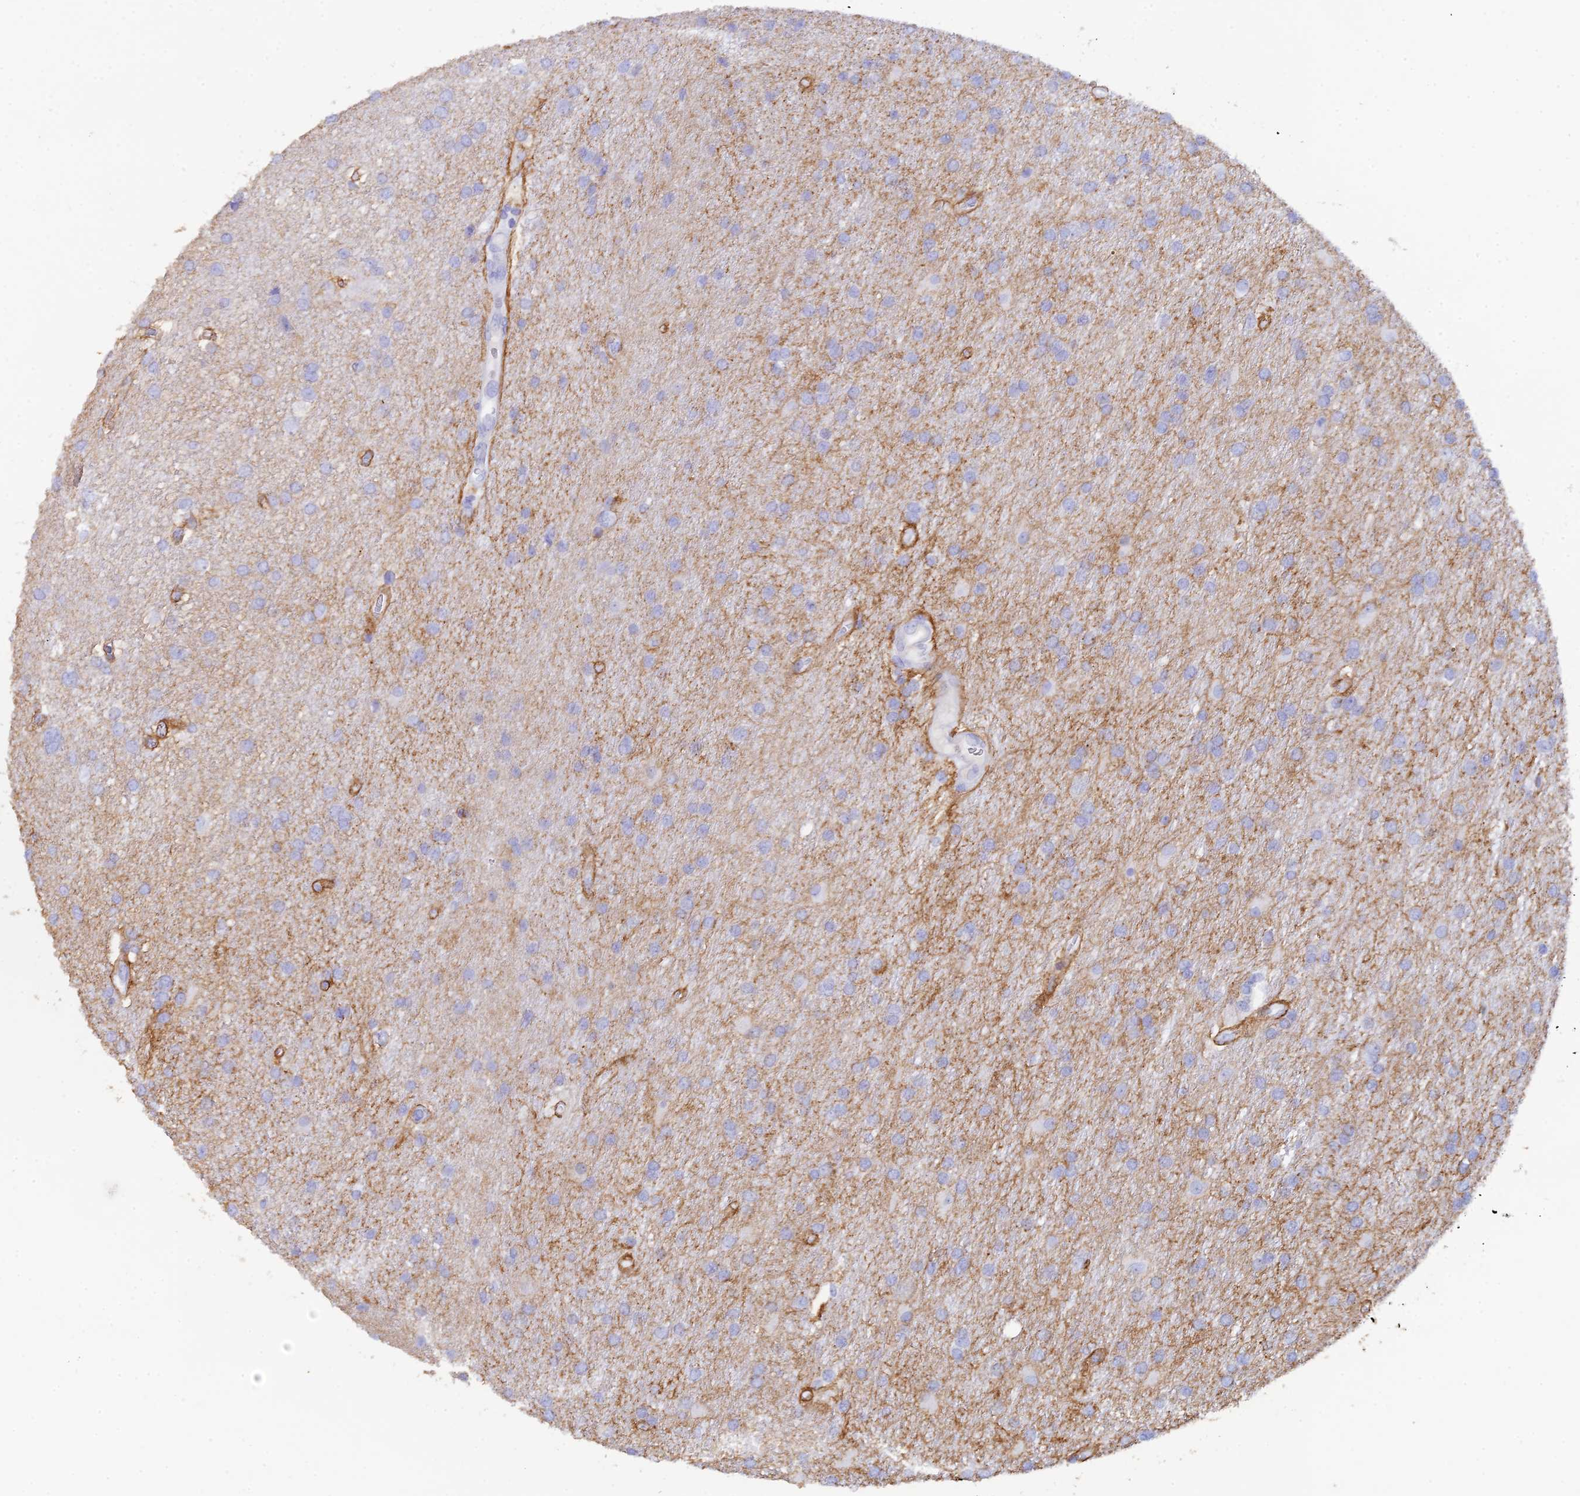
{"staining": {"intensity": "negative", "quantity": "none", "location": "none"}, "tissue": "glioma", "cell_type": "Tumor cells", "image_type": "cancer", "snomed": [{"axis": "morphology", "description": "Glioma, malignant, Low grade"}, {"axis": "topography", "description": "Brain"}], "caption": "An immunohistochemistry histopathology image of glioma is shown. There is no staining in tumor cells of glioma. (DAB immunohistochemistry visualized using brightfield microscopy, high magnification).", "gene": "REG1A", "patient": {"sex": "male", "age": 66}}